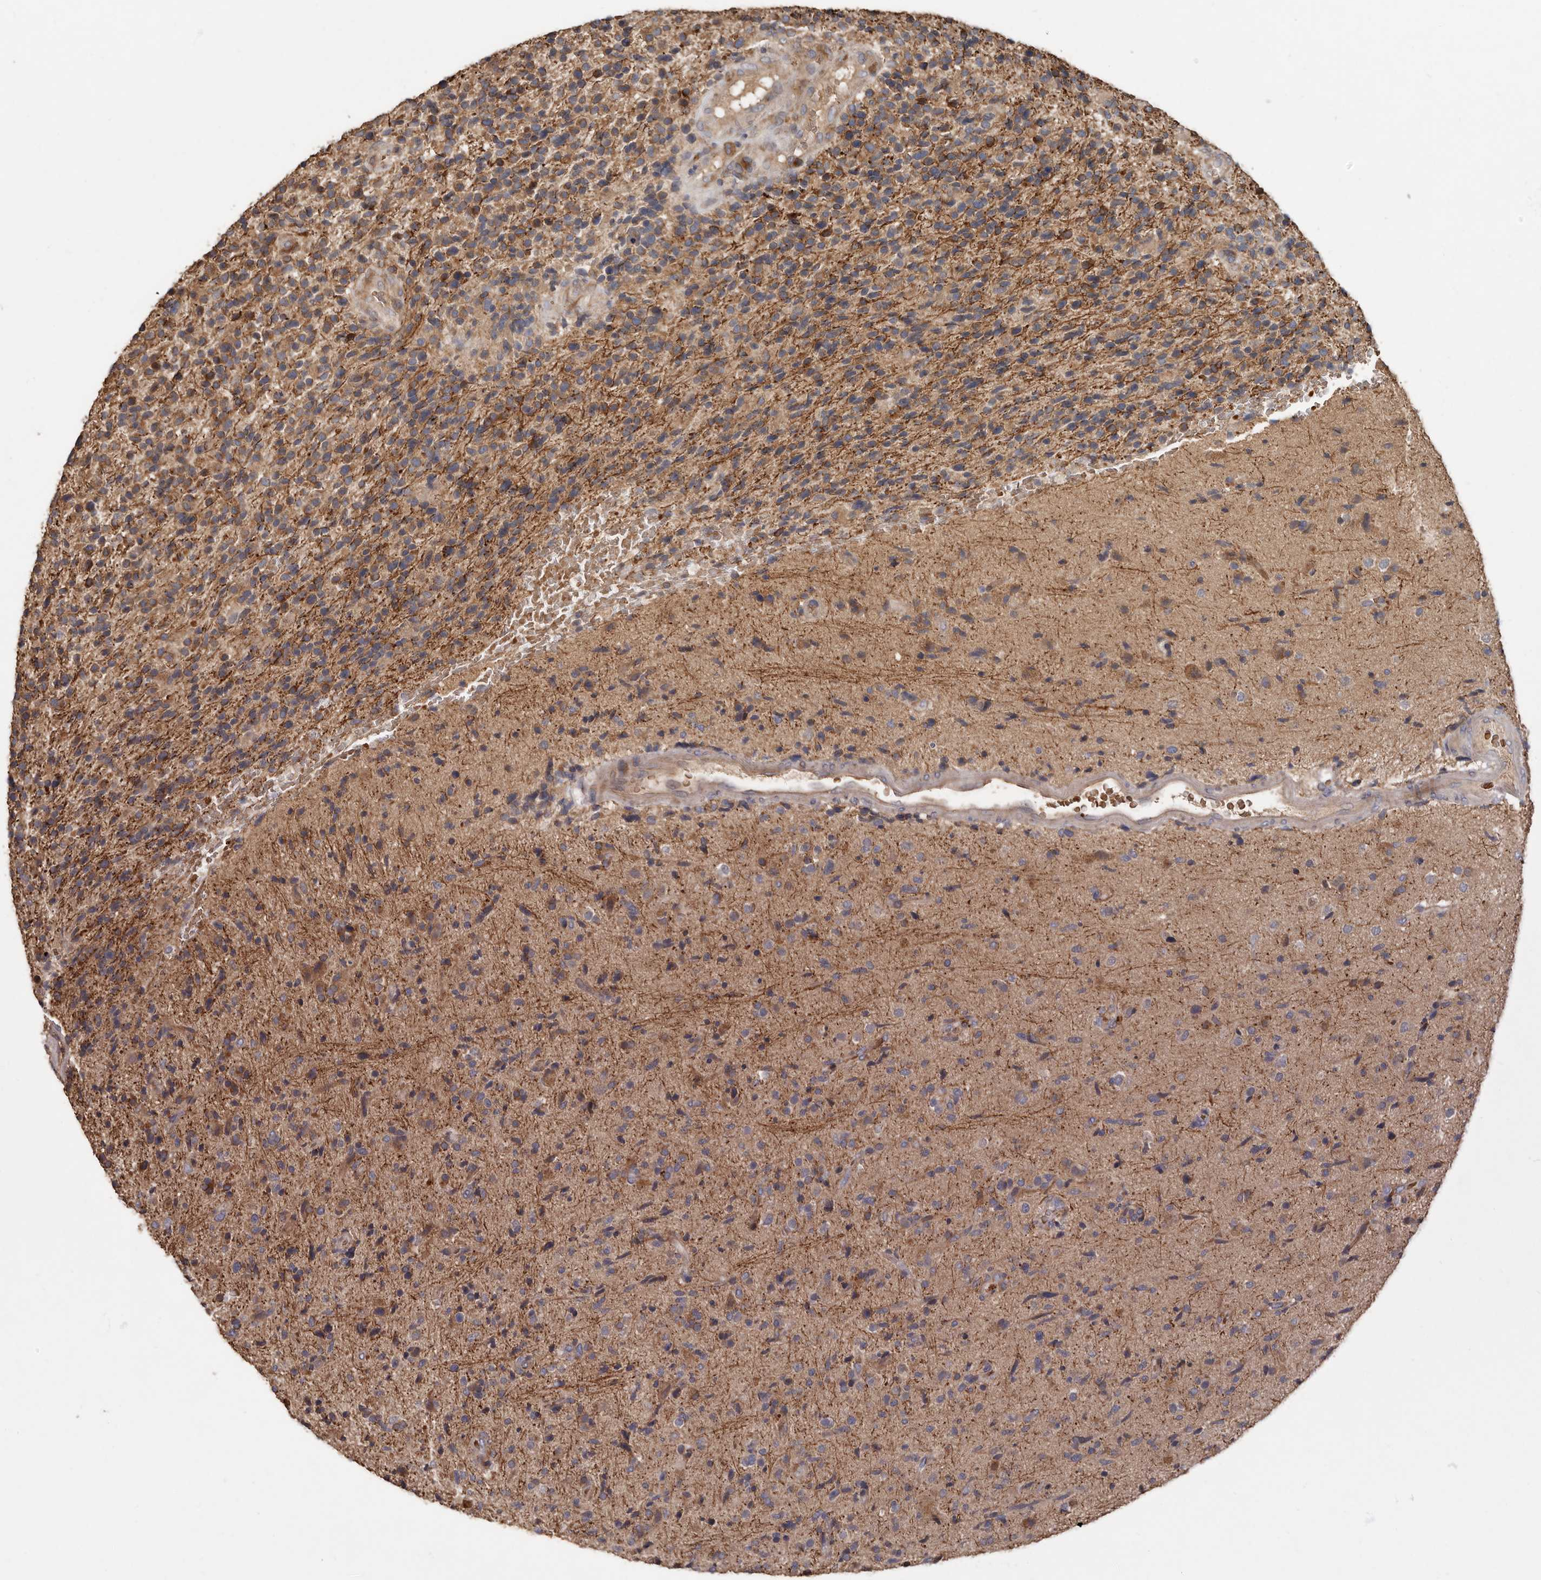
{"staining": {"intensity": "weak", "quantity": "<25%", "location": "cytoplasmic/membranous"}, "tissue": "glioma", "cell_type": "Tumor cells", "image_type": "cancer", "snomed": [{"axis": "morphology", "description": "Glioma, malignant, High grade"}, {"axis": "topography", "description": "Brain"}], "caption": "IHC photomicrograph of neoplastic tissue: human glioma stained with DAB (3,3'-diaminobenzidine) displays no significant protein expression in tumor cells. The staining is performed using DAB brown chromogen with nuclei counter-stained in using hematoxylin.", "gene": "KIF26B", "patient": {"sex": "male", "age": 72}}